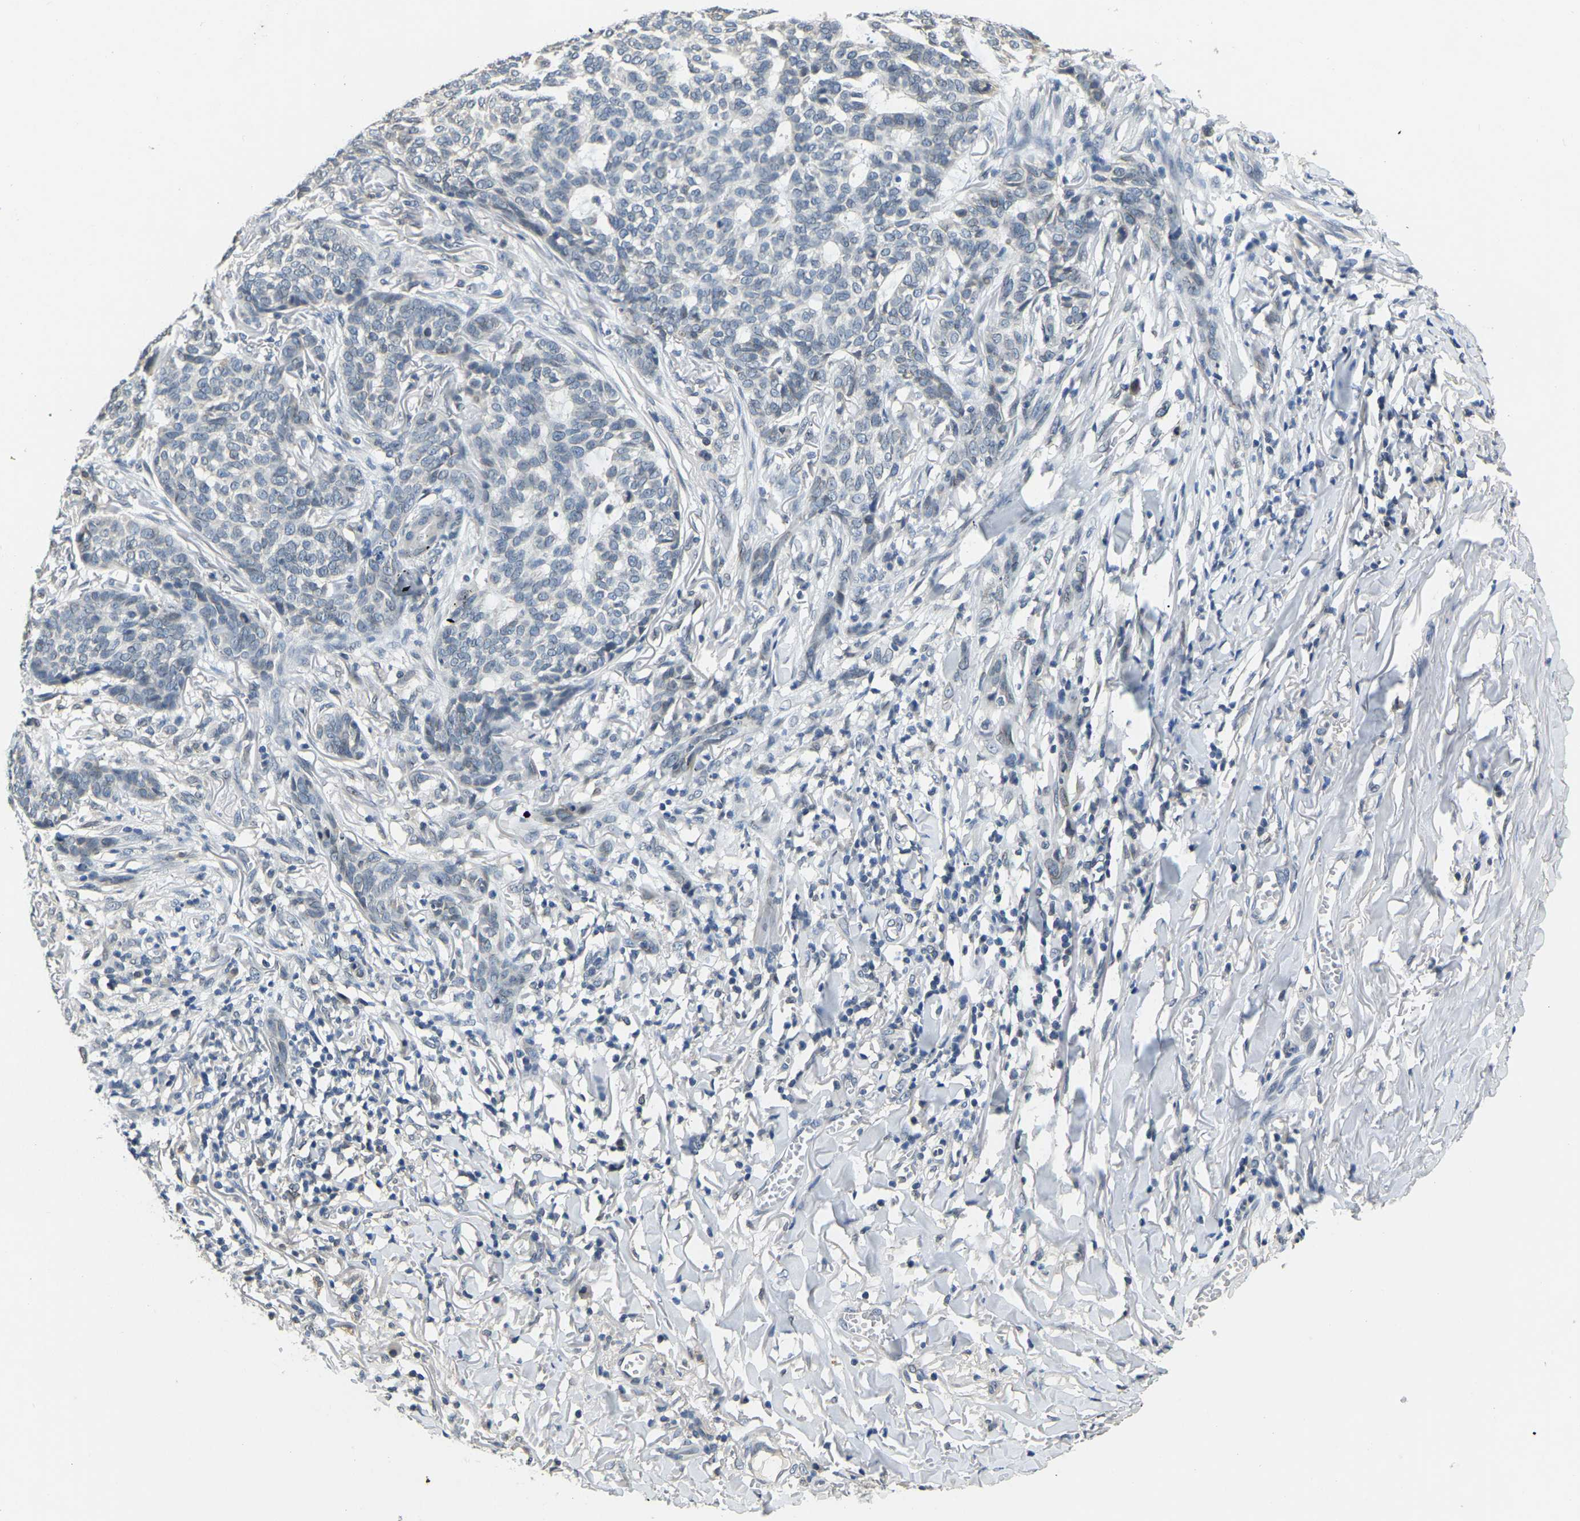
{"staining": {"intensity": "negative", "quantity": "none", "location": "none"}, "tissue": "skin cancer", "cell_type": "Tumor cells", "image_type": "cancer", "snomed": [{"axis": "morphology", "description": "Basal cell carcinoma"}, {"axis": "topography", "description": "Skin"}], "caption": "Skin cancer stained for a protein using immunohistochemistry shows no staining tumor cells.", "gene": "RANBP2", "patient": {"sex": "male", "age": 85}}